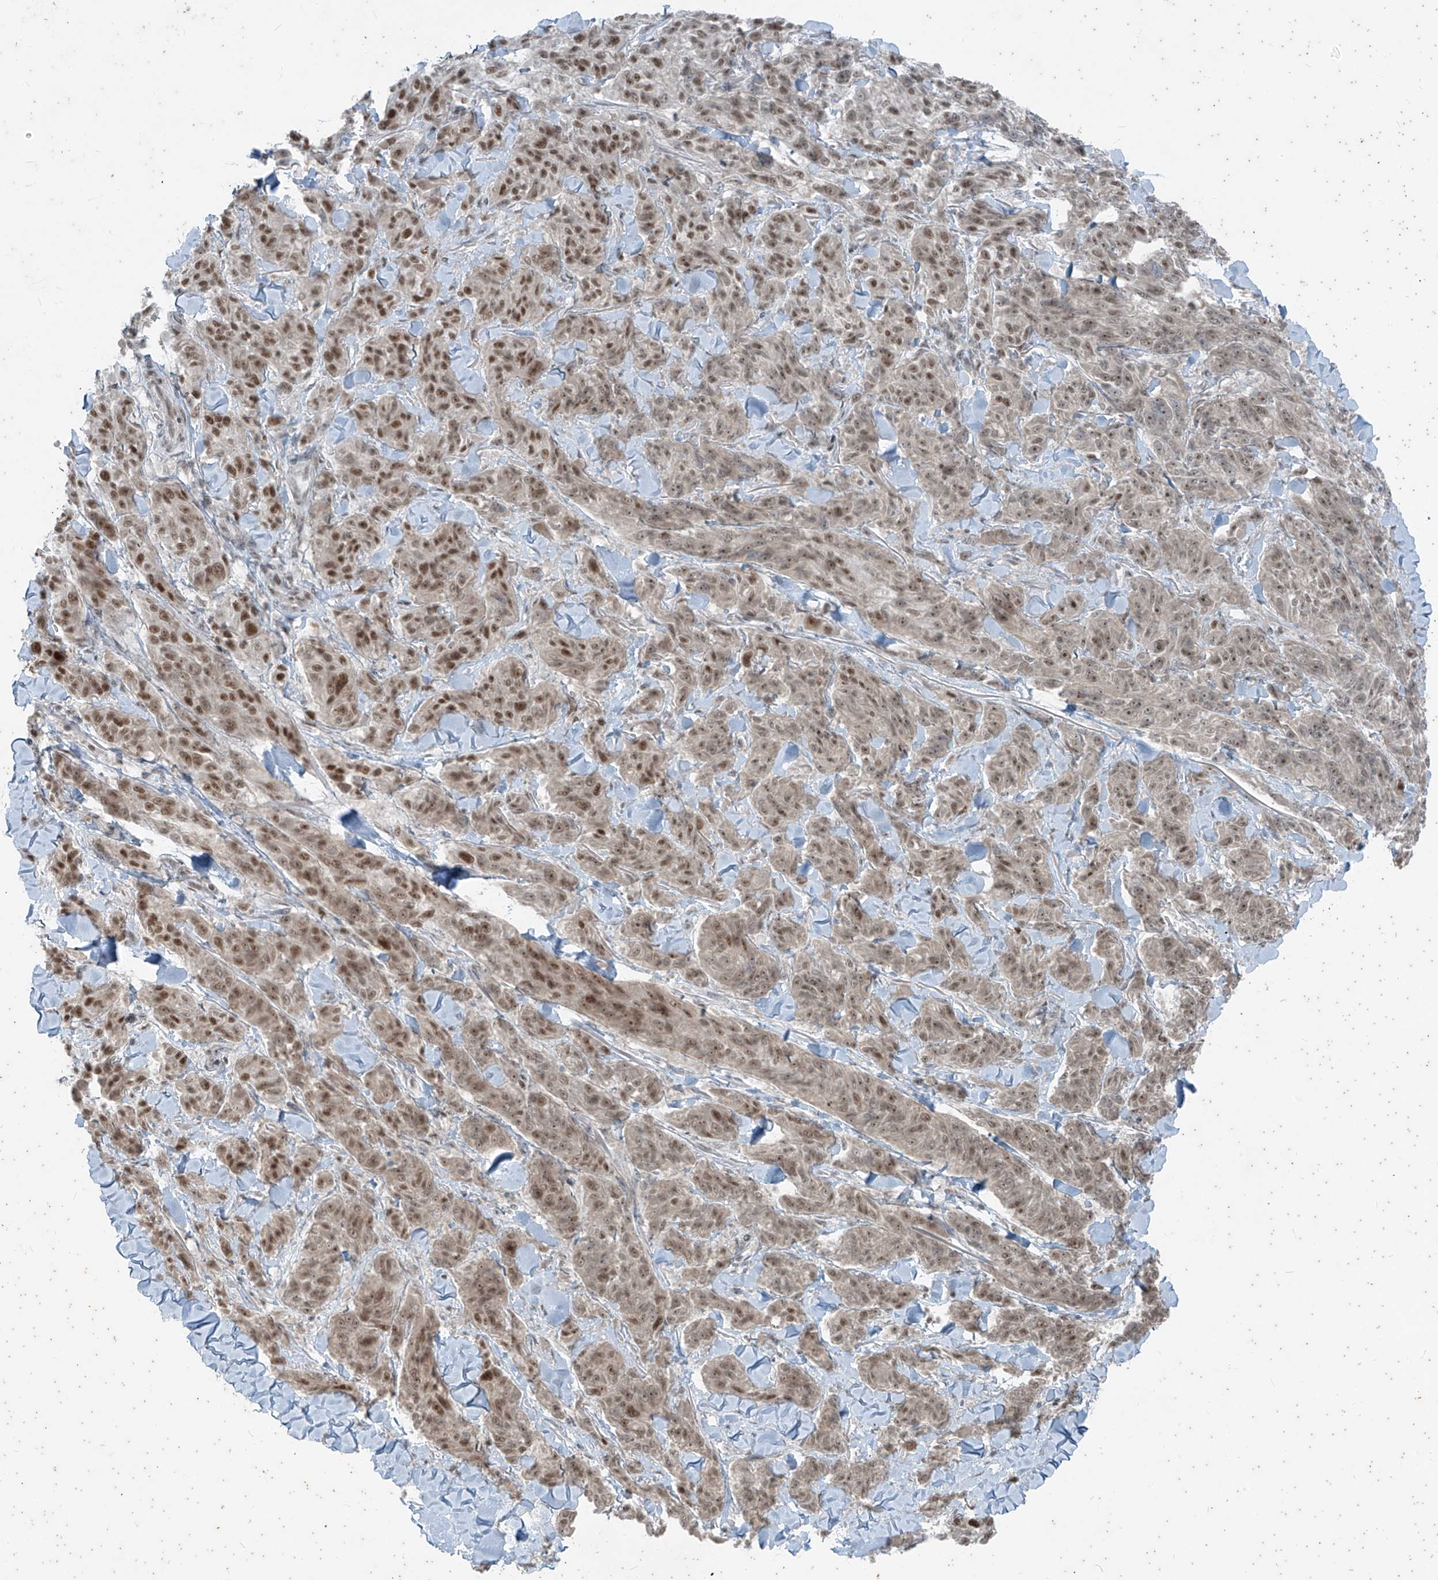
{"staining": {"intensity": "moderate", "quantity": ">75%", "location": "nuclear"}, "tissue": "melanoma", "cell_type": "Tumor cells", "image_type": "cancer", "snomed": [{"axis": "morphology", "description": "Malignant melanoma, NOS"}, {"axis": "topography", "description": "Skin"}], "caption": "Immunohistochemical staining of melanoma shows medium levels of moderate nuclear positivity in about >75% of tumor cells. The staining was performed using DAB (3,3'-diaminobenzidine) to visualize the protein expression in brown, while the nuclei were stained in blue with hematoxylin (Magnification: 20x).", "gene": "ZNF354B", "patient": {"sex": "male", "age": 53}}